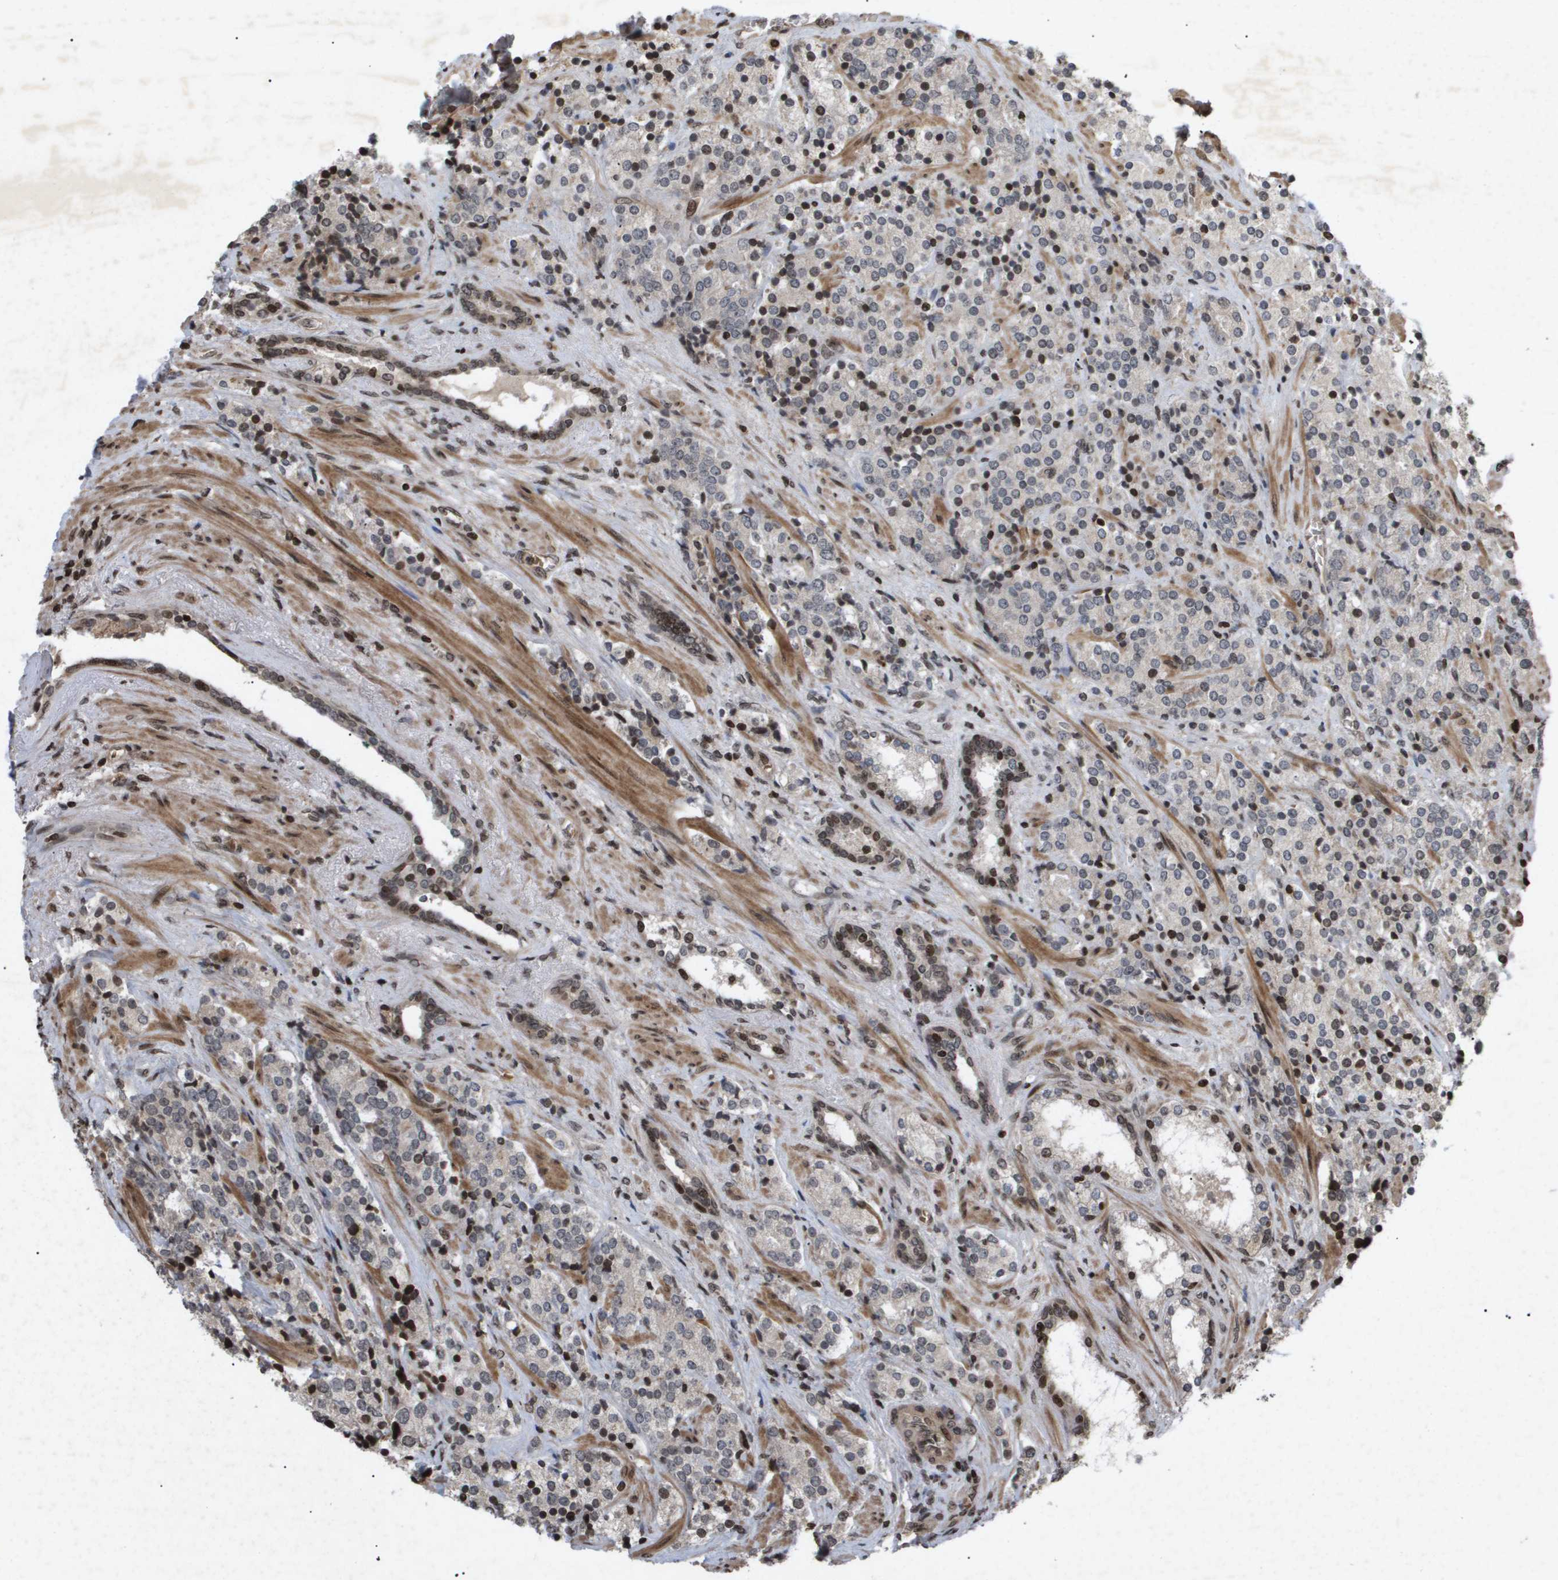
{"staining": {"intensity": "moderate", "quantity": "25%-75%", "location": "nuclear"}, "tissue": "prostate cancer", "cell_type": "Tumor cells", "image_type": "cancer", "snomed": [{"axis": "morphology", "description": "Adenocarcinoma, High grade"}, {"axis": "topography", "description": "Prostate"}], "caption": "The histopathology image reveals staining of prostate high-grade adenocarcinoma, revealing moderate nuclear protein expression (brown color) within tumor cells.", "gene": "HSPA6", "patient": {"sex": "male", "age": 71}}